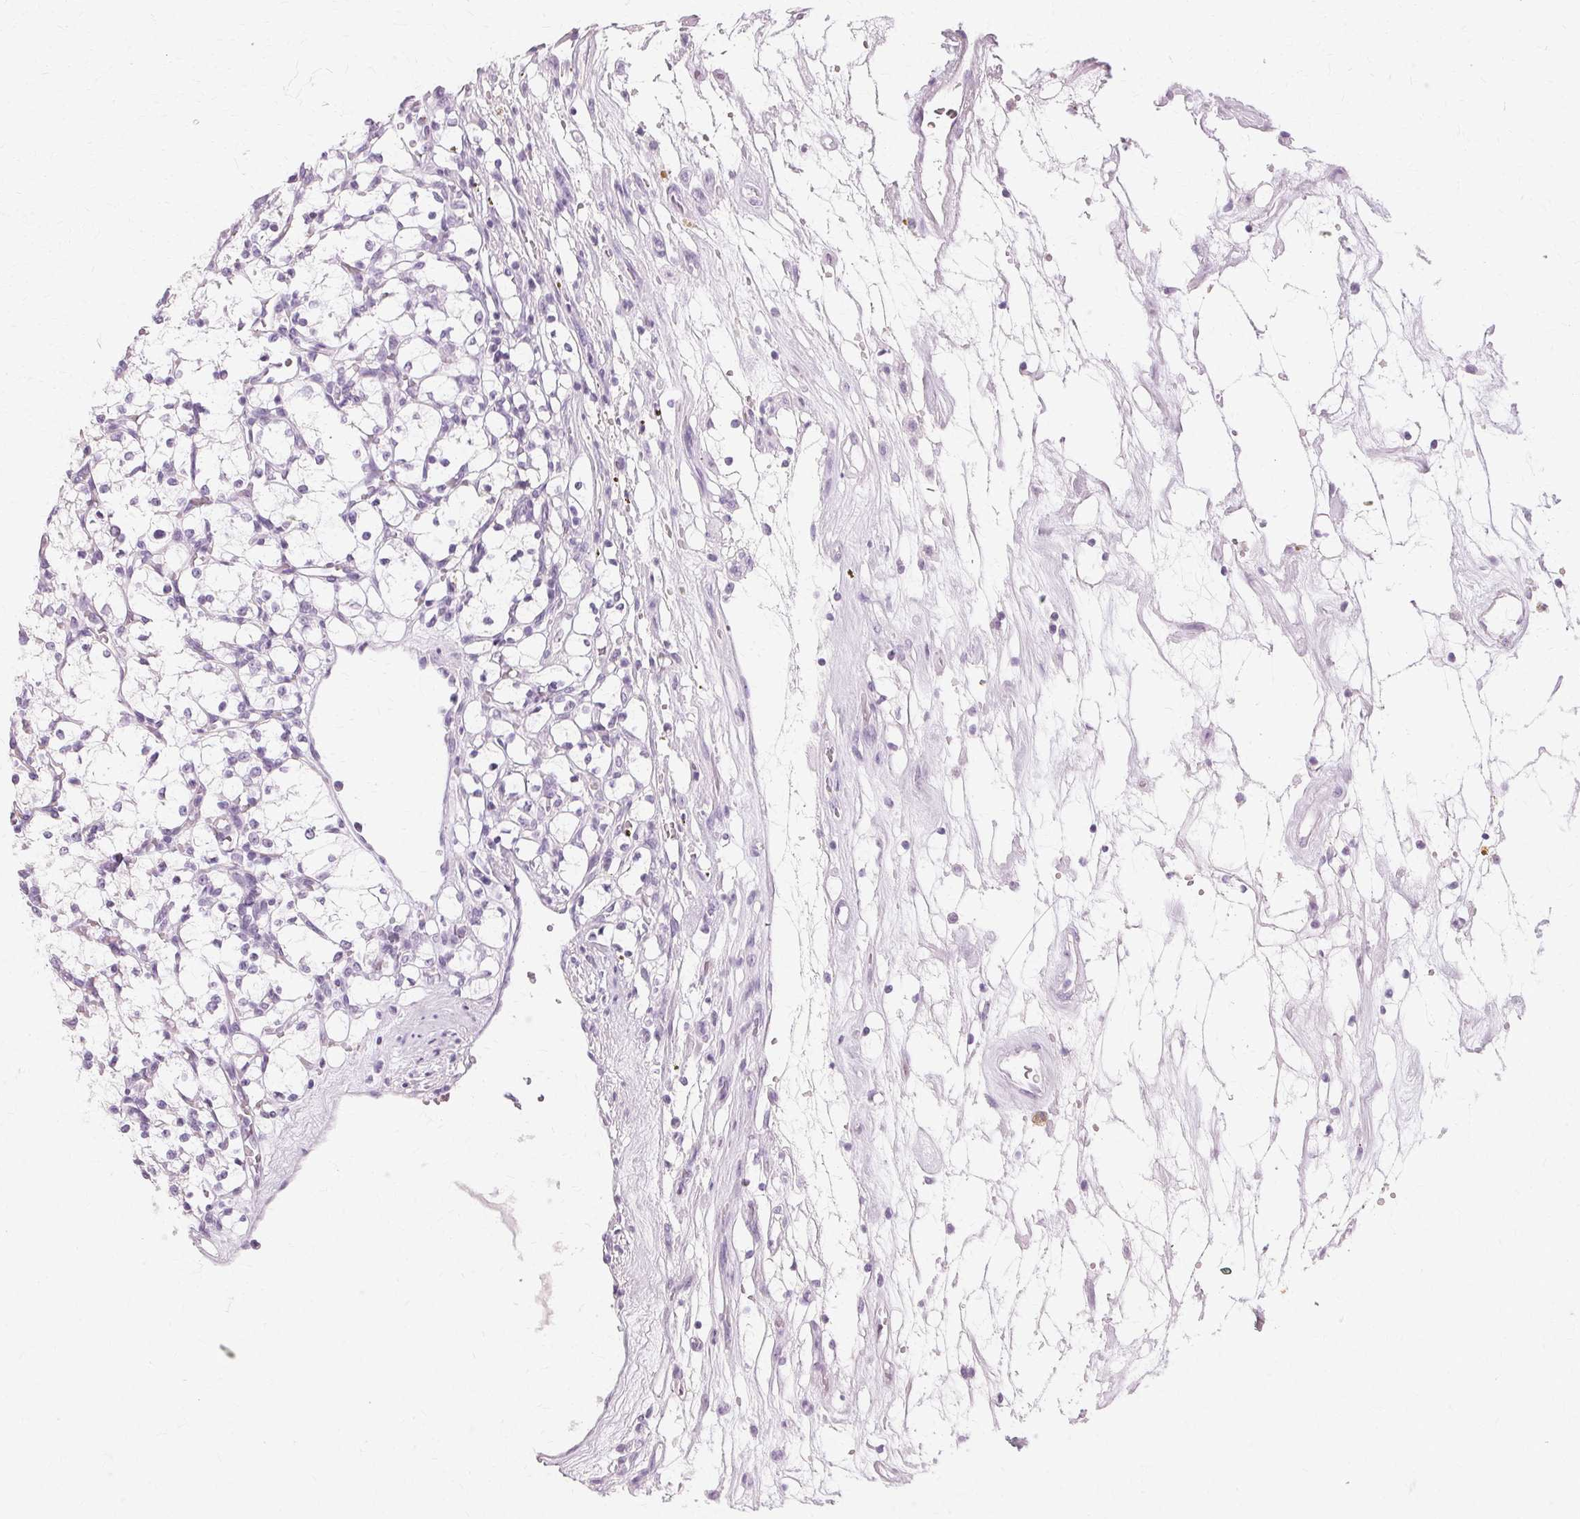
{"staining": {"intensity": "negative", "quantity": "none", "location": "none"}, "tissue": "renal cancer", "cell_type": "Tumor cells", "image_type": "cancer", "snomed": [{"axis": "morphology", "description": "Adenocarcinoma, NOS"}, {"axis": "topography", "description": "Kidney"}], "caption": "This is a histopathology image of IHC staining of adenocarcinoma (renal), which shows no expression in tumor cells. (Immunohistochemistry (ihc), brightfield microscopy, high magnification).", "gene": "KRT6C", "patient": {"sex": "female", "age": 69}}